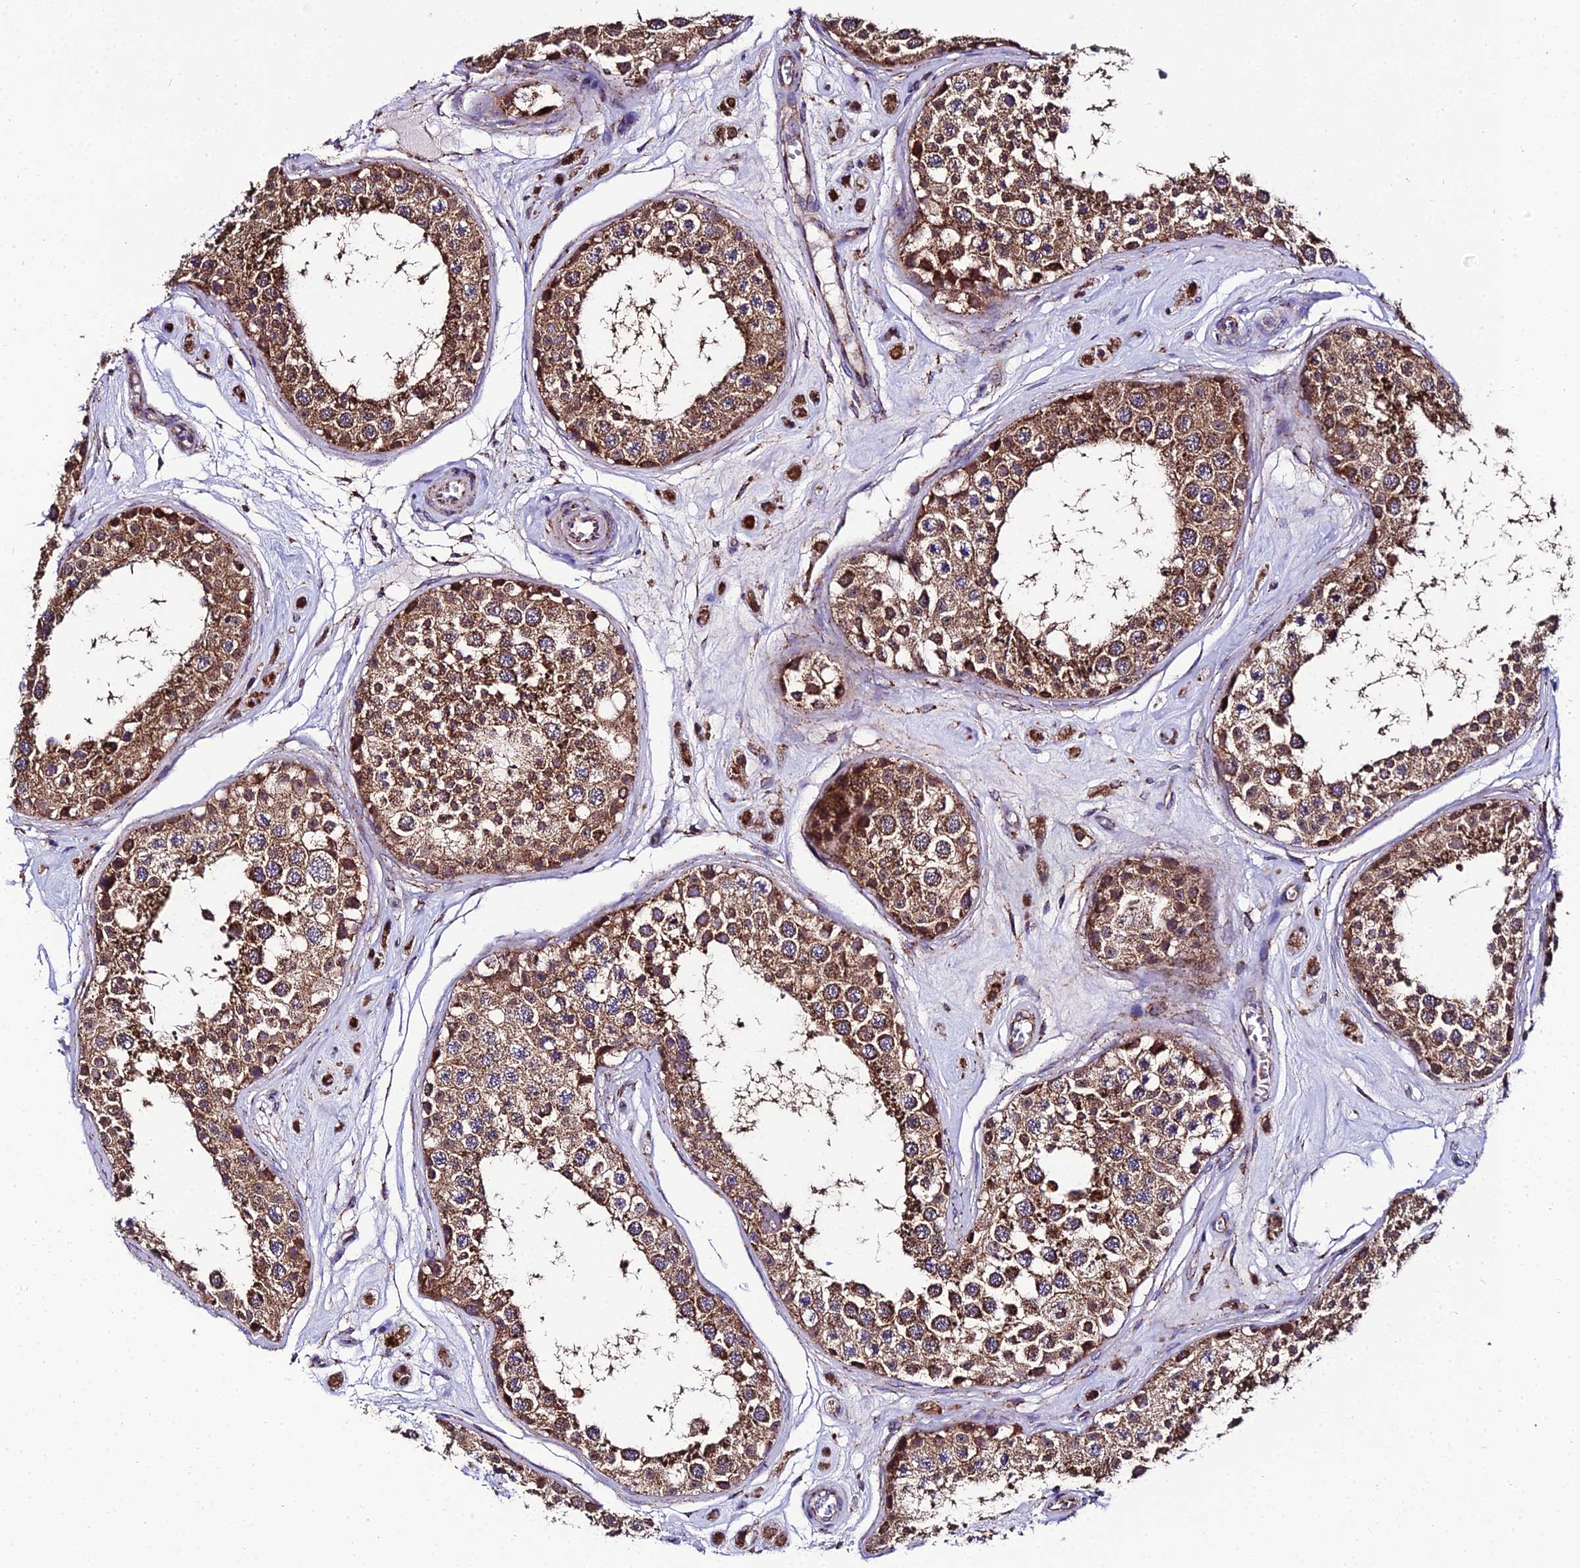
{"staining": {"intensity": "strong", "quantity": ">75%", "location": "cytoplasmic/membranous"}, "tissue": "testis", "cell_type": "Cells in seminiferous ducts", "image_type": "normal", "snomed": [{"axis": "morphology", "description": "Normal tissue, NOS"}, {"axis": "topography", "description": "Testis"}], "caption": "The immunohistochemical stain shows strong cytoplasmic/membranous positivity in cells in seminiferous ducts of normal testis. The staining is performed using DAB brown chromogen to label protein expression. The nuclei are counter-stained blue using hematoxylin.", "gene": "PSMD2", "patient": {"sex": "male", "age": 25}}